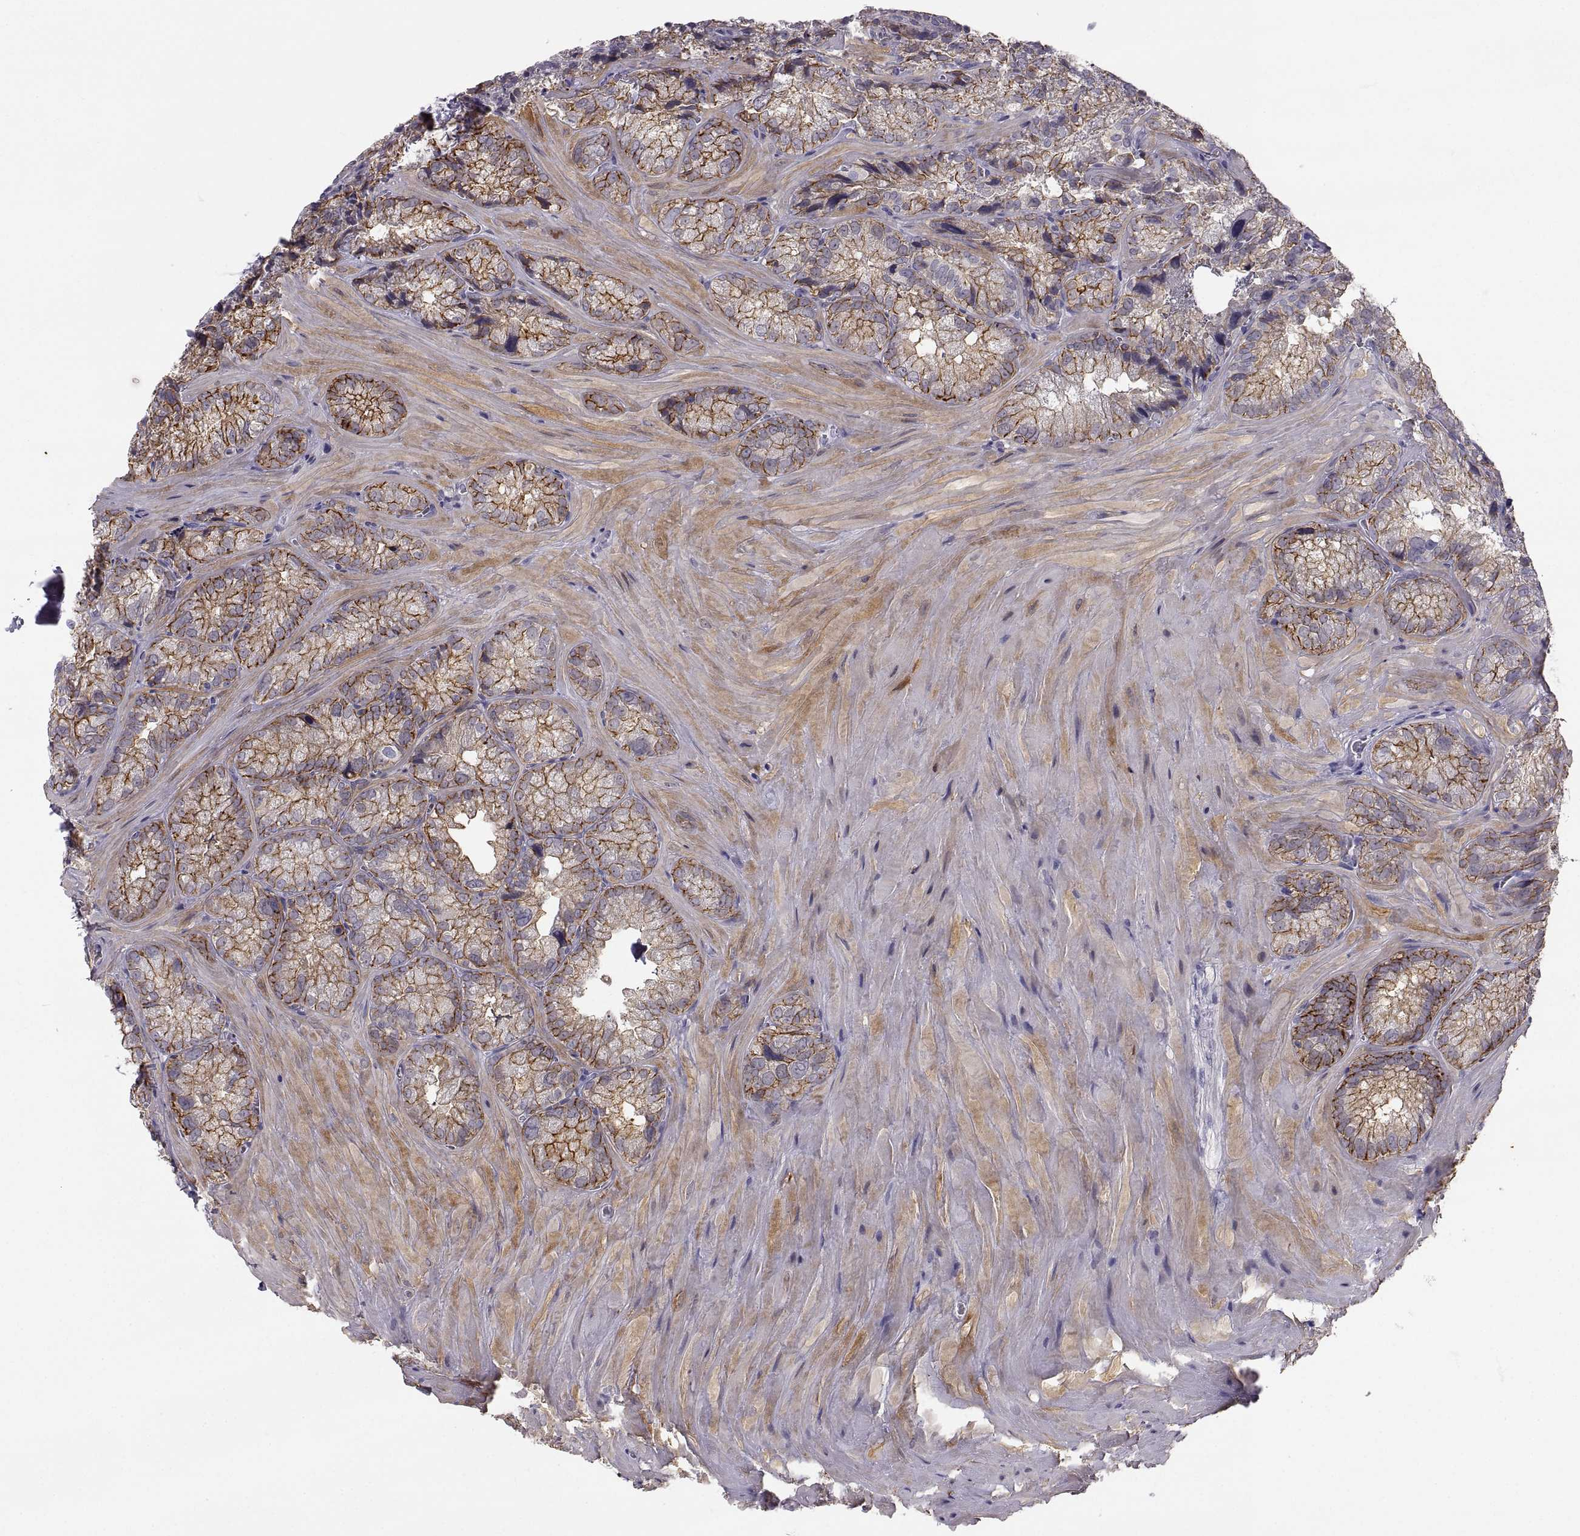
{"staining": {"intensity": "strong", "quantity": "25%-75%", "location": "cytoplasmic/membranous"}, "tissue": "seminal vesicle", "cell_type": "Glandular cells", "image_type": "normal", "snomed": [{"axis": "morphology", "description": "Normal tissue, NOS"}, {"axis": "topography", "description": "Seminal veicle"}], "caption": "Approximately 25%-75% of glandular cells in benign human seminal vesicle exhibit strong cytoplasmic/membranous protein staining as visualized by brown immunohistochemical staining.", "gene": "ZNF185", "patient": {"sex": "male", "age": 57}}